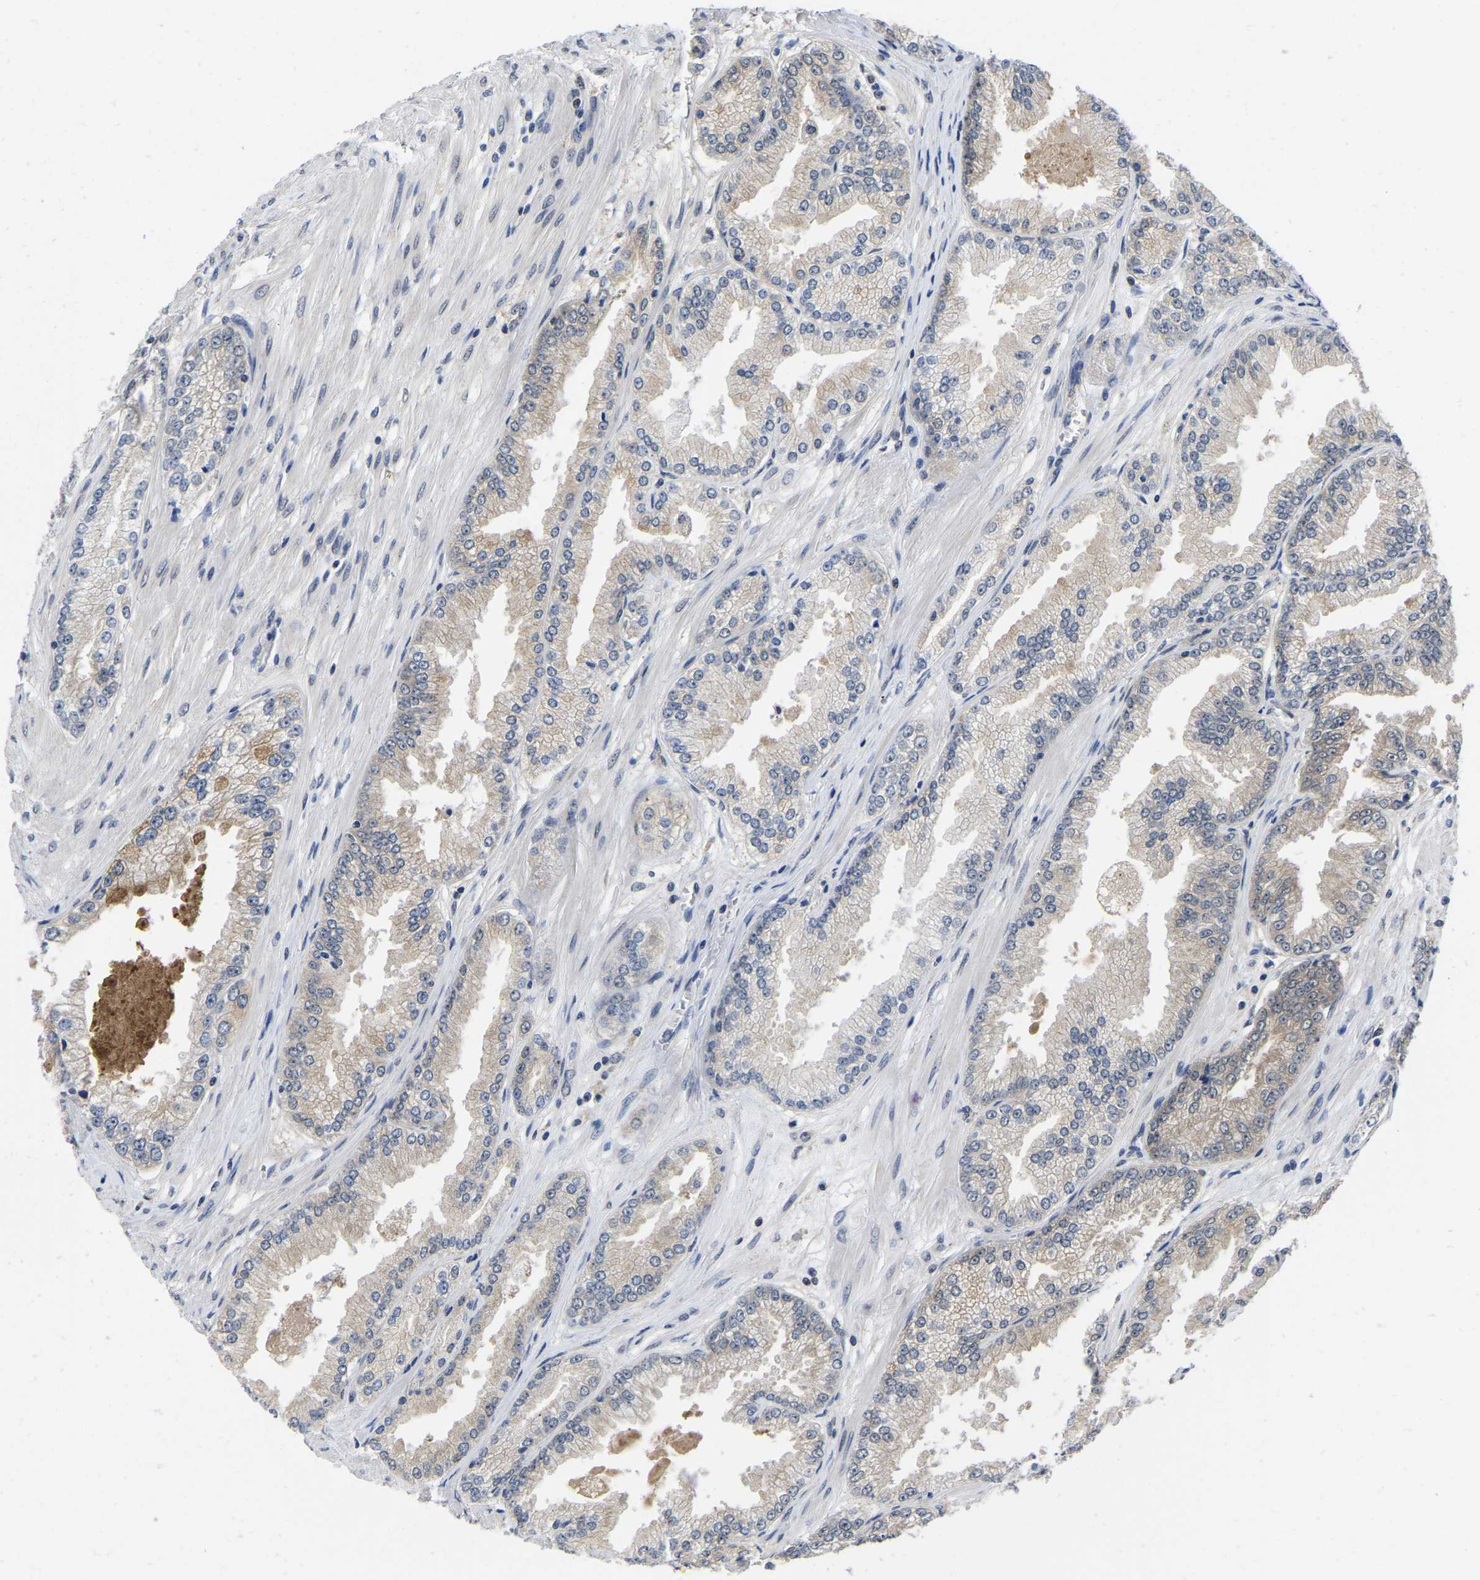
{"staining": {"intensity": "weak", "quantity": "<25%", "location": "cytoplasmic/membranous"}, "tissue": "prostate cancer", "cell_type": "Tumor cells", "image_type": "cancer", "snomed": [{"axis": "morphology", "description": "Adenocarcinoma, High grade"}, {"axis": "topography", "description": "Prostate"}], "caption": "Tumor cells are negative for protein expression in human prostate cancer.", "gene": "MCOLN2", "patient": {"sex": "male", "age": 61}}